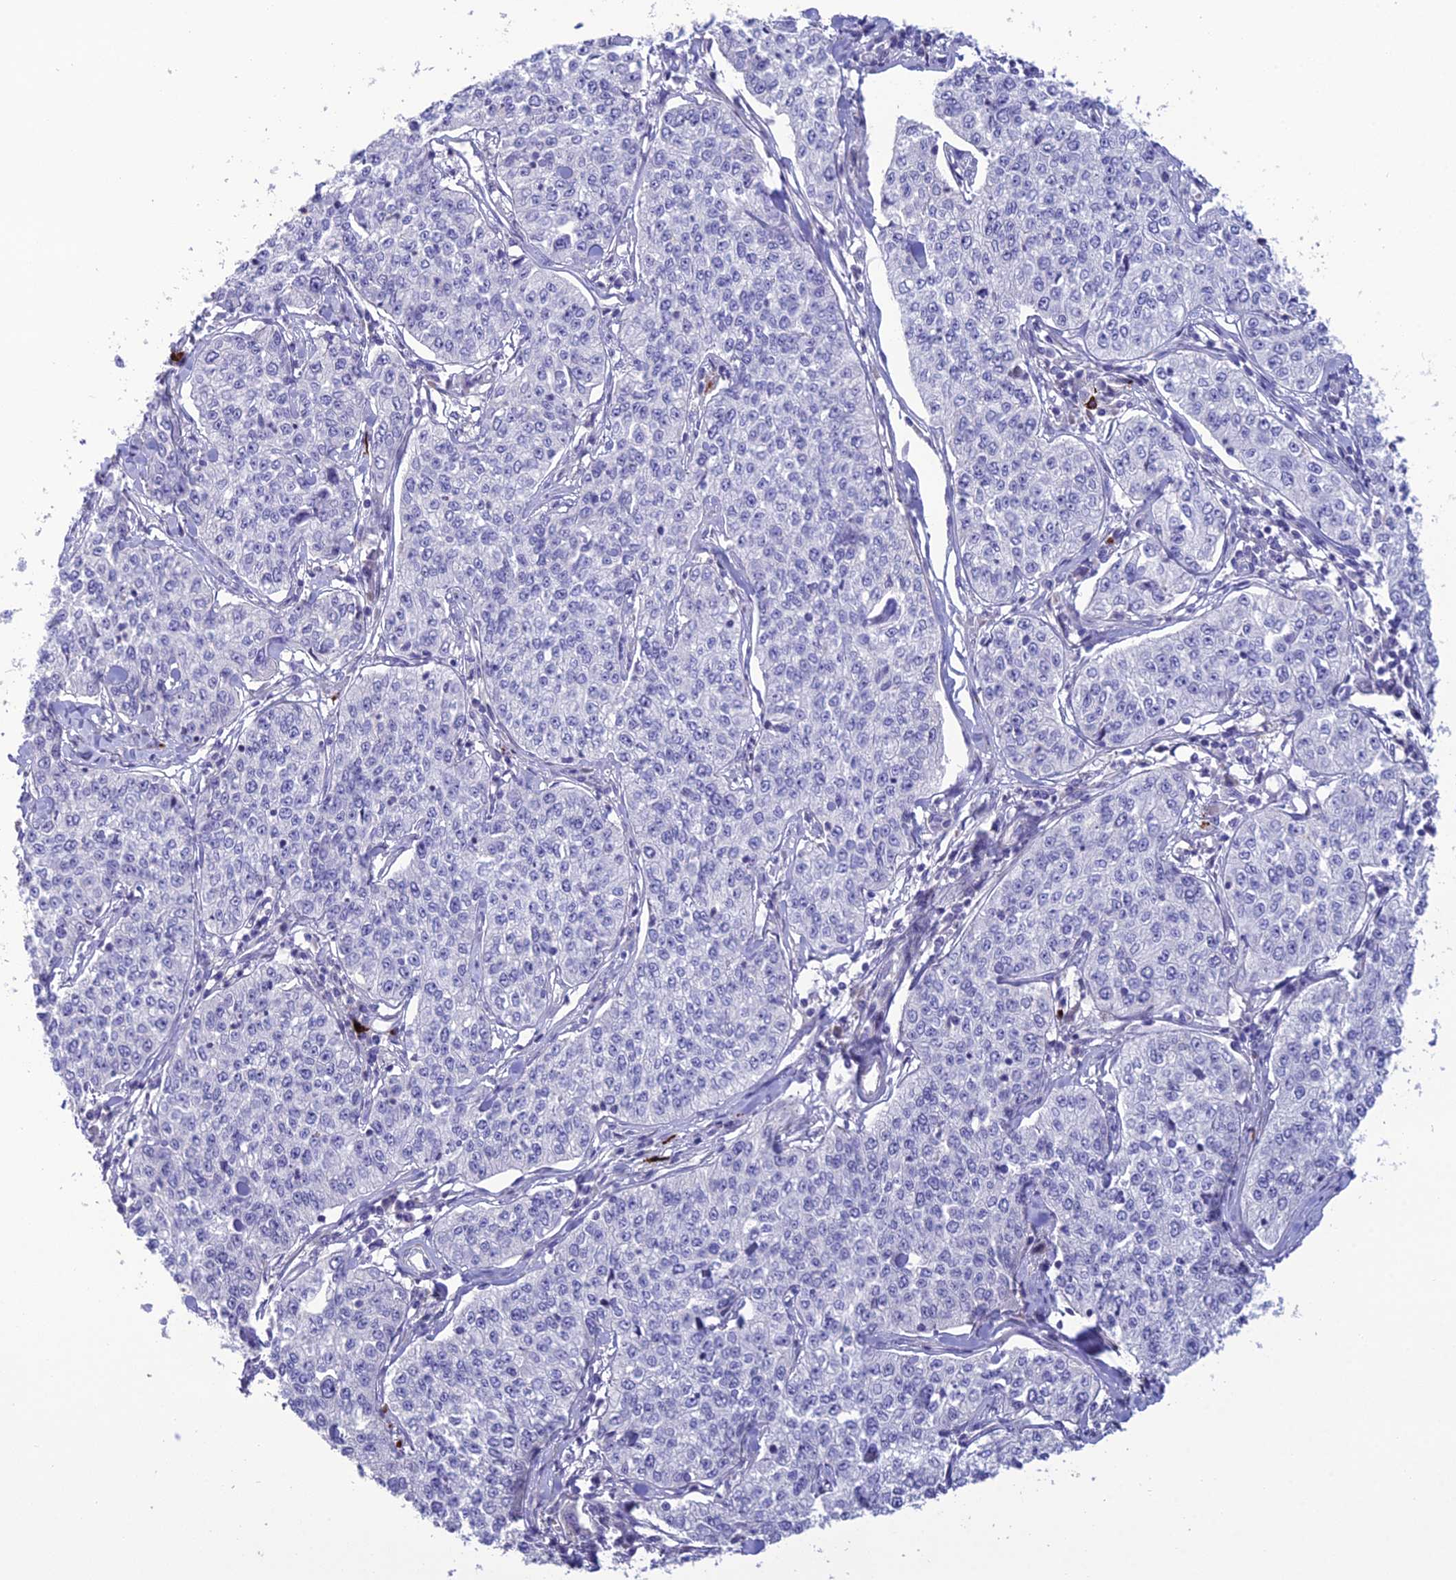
{"staining": {"intensity": "negative", "quantity": "none", "location": "none"}, "tissue": "cervical cancer", "cell_type": "Tumor cells", "image_type": "cancer", "snomed": [{"axis": "morphology", "description": "Squamous cell carcinoma, NOS"}, {"axis": "topography", "description": "Cervix"}], "caption": "Tumor cells show no significant staining in squamous cell carcinoma (cervical). (DAB immunohistochemistry, high magnification).", "gene": "OR56B1", "patient": {"sex": "female", "age": 35}}